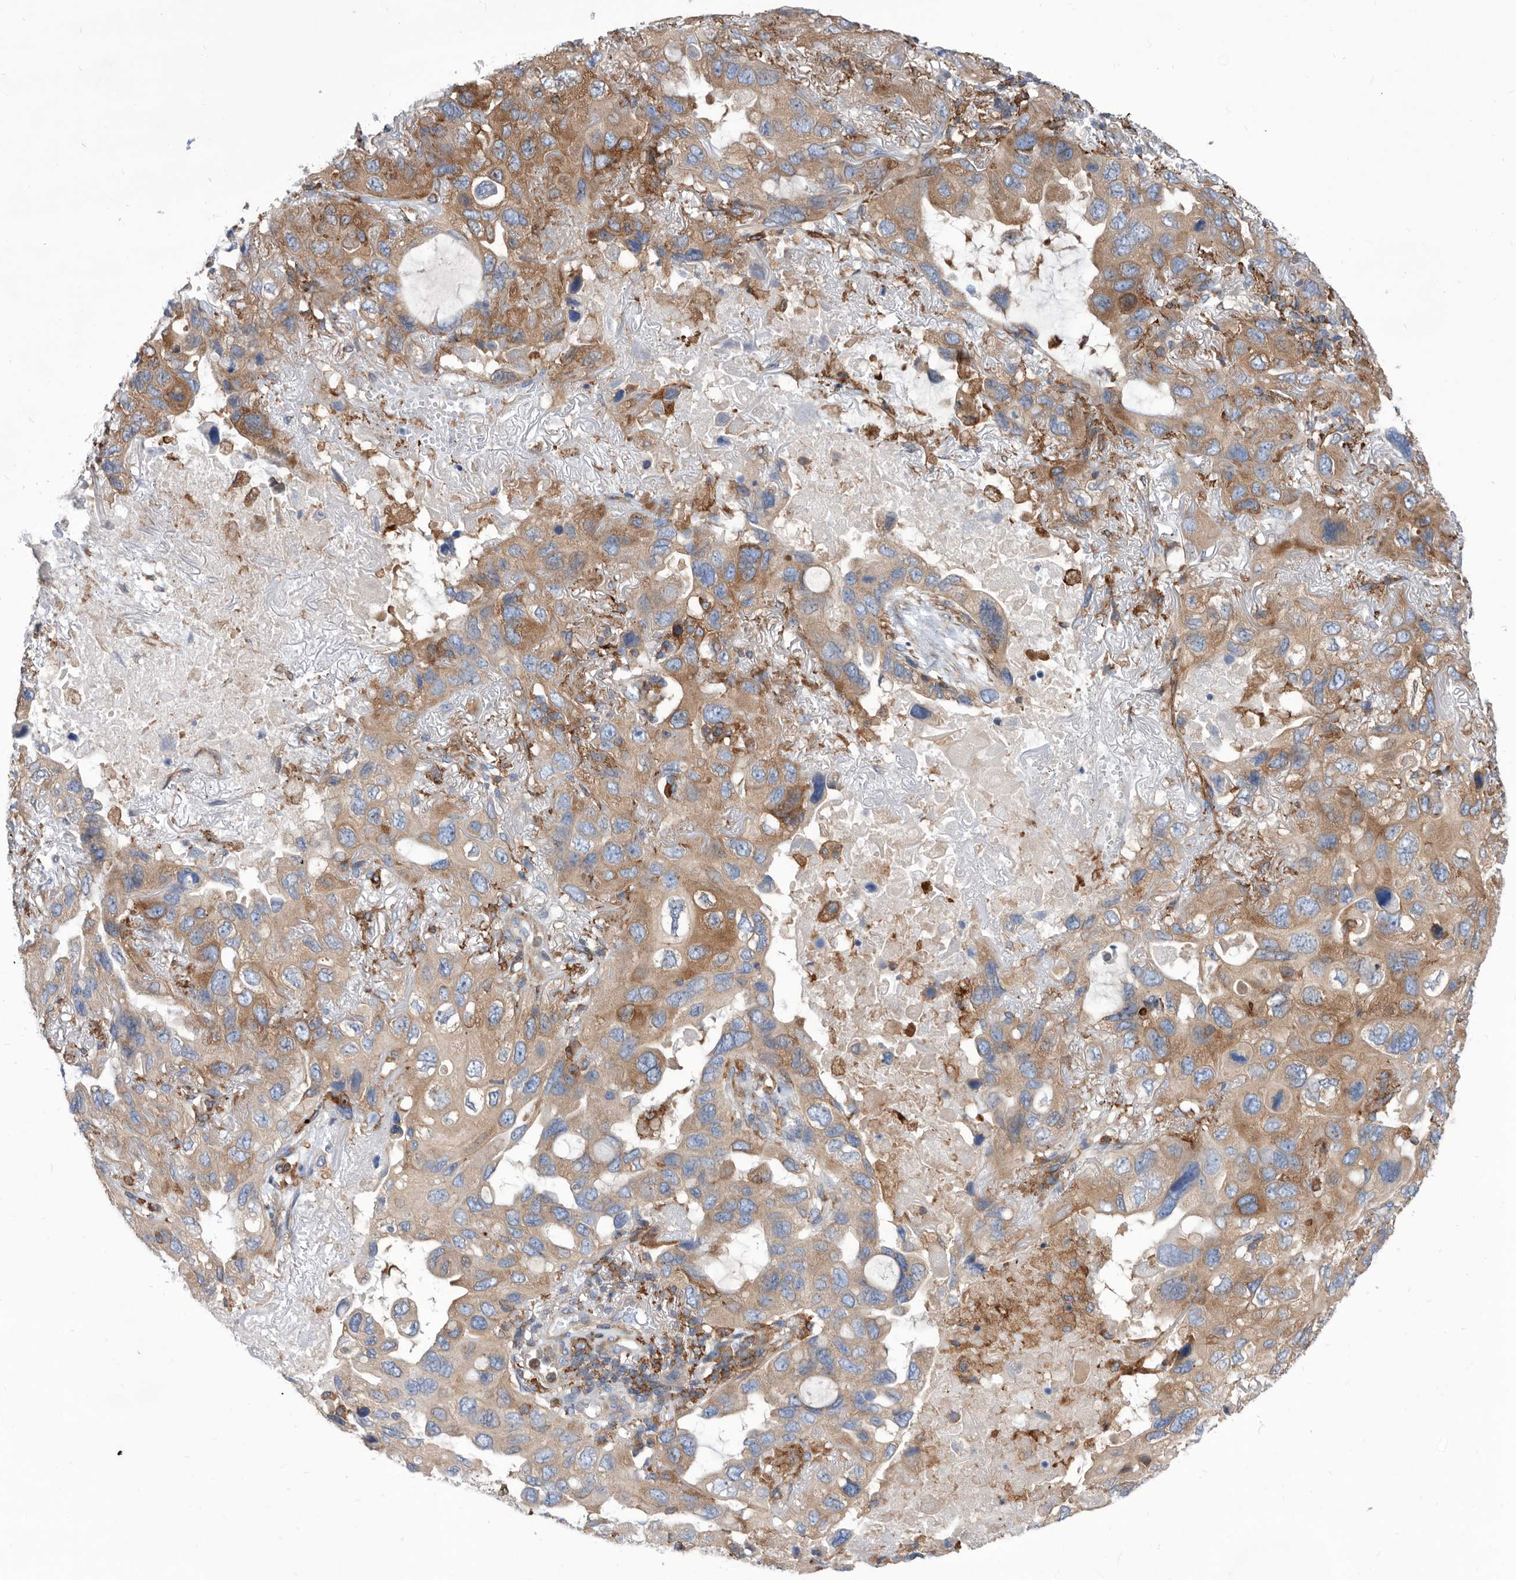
{"staining": {"intensity": "moderate", "quantity": "25%-75%", "location": "cytoplasmic/membranous"}, "tissue": "lung cancer", "cell_type": "Tumor cells", "image_type": "cancer", "snomed": [{"axis": "morphology", "description": "Squamous cell carcinoma, NOS"}, {"axis": "topography", "description": "Lung"}], "caption": "Squamous cell carcinoma (lung) stained with DAB IHC exhibits medium levels of moderate cytoplasmic/membranous staining in approximately 25%-75% of tumor cells. The protein is shown in brown color, while the nuclei are stained blue.", "gene": "SMG7", "patient": {"sex": "female", "age": 73}}